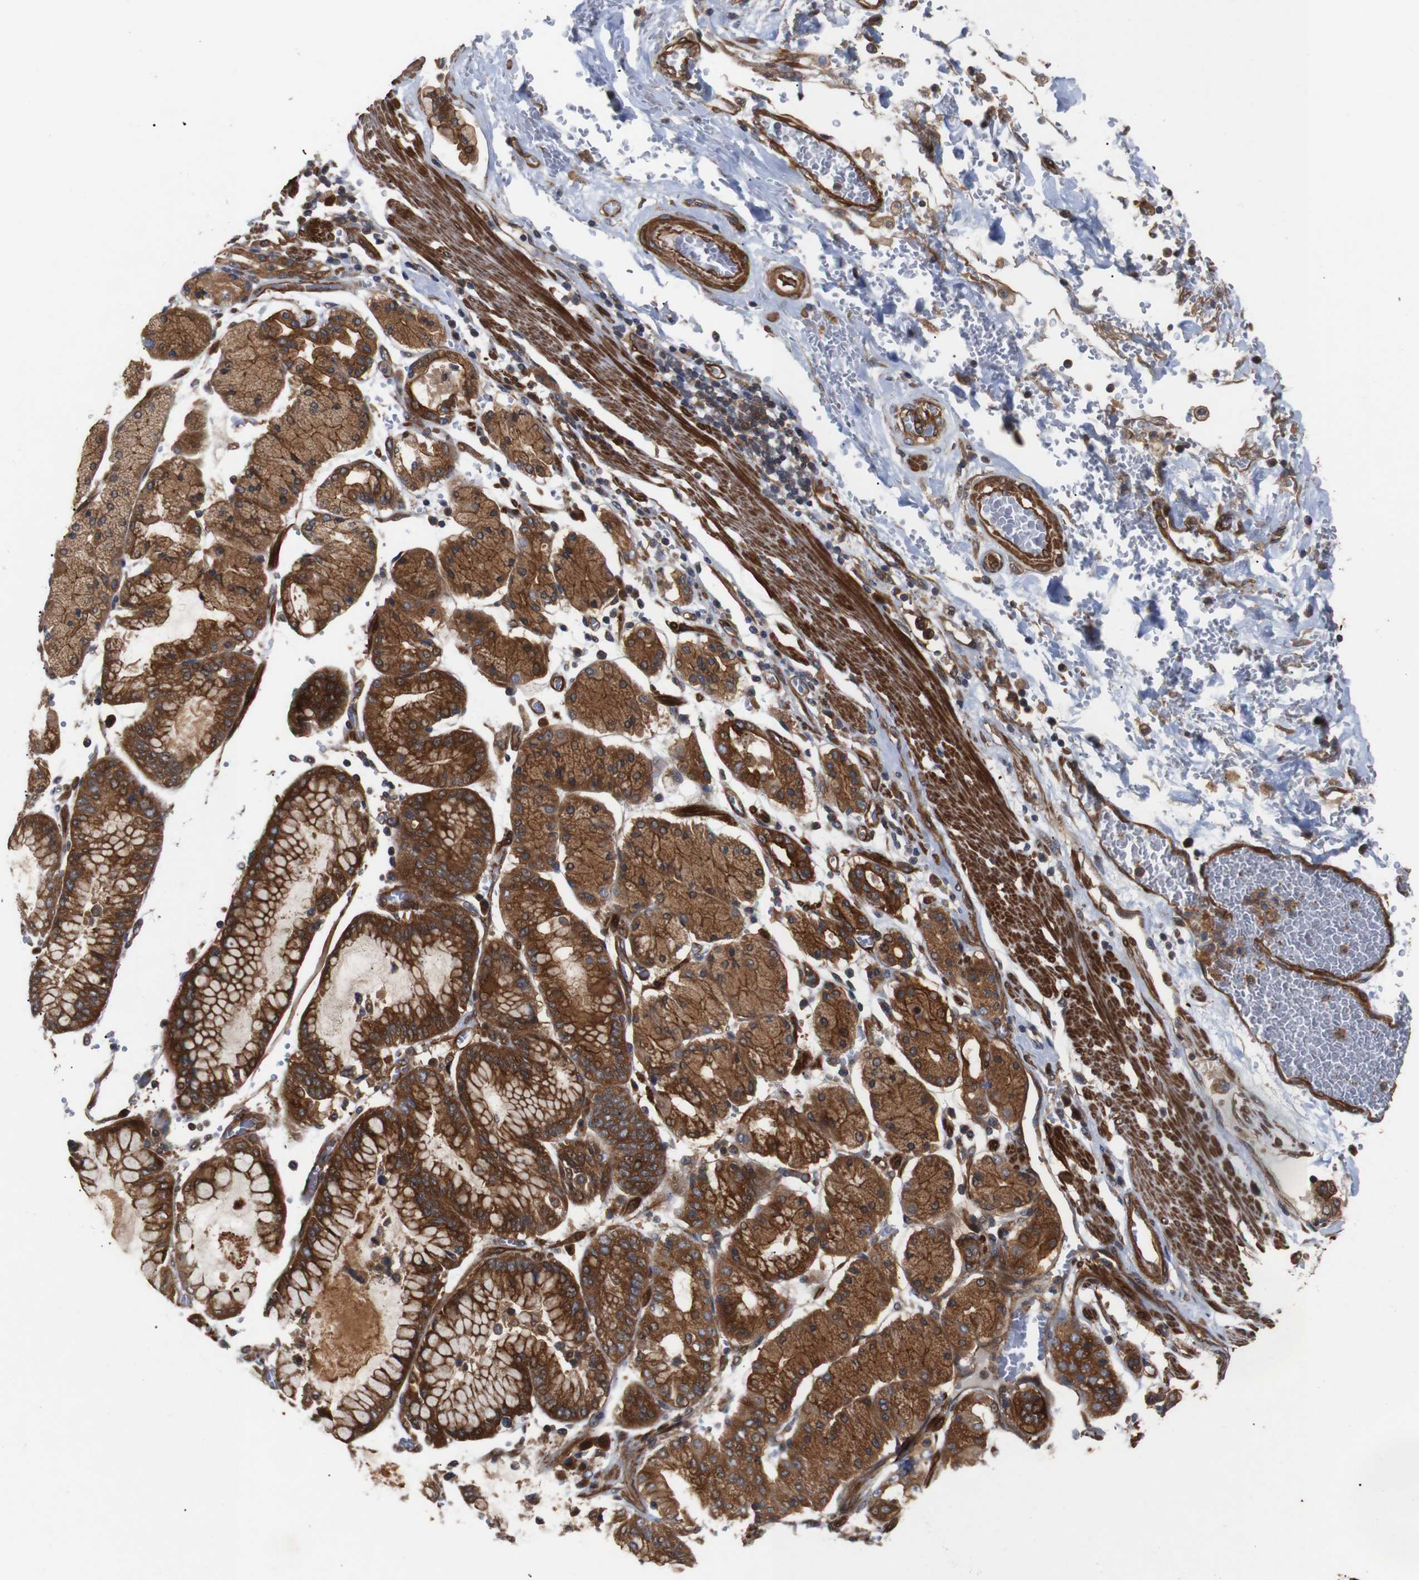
{"staining": {"intensity": "strong", "quantity": ">75%", "location": "cytoplasmic/membranous"}, "tissue": "stomach cancer", "cell_type": "Tumor cells", "image_type": "cancer", "snomed": [{"axis": "morphology", "description": "Normal tissue, NOS"}, {"axis": "morphology", "description": "Adenocarcinoma, NOS"}, {"axis": "topography", "description": "Stomach, upper"}, {"axis": "topography", "description": "Stomach"}], "caption": "Protein expression analysis of adenocarcinoma (stomach) exhibits strong cytoplasmic/membranous staining in approximately >75% of tumor cells. (DAB (3,3'-diaminobenzidine) IHC with brightfield microscopy, high magnification).", "gene": "PAWR", "patient": {"sex": "male", "age": 76}}